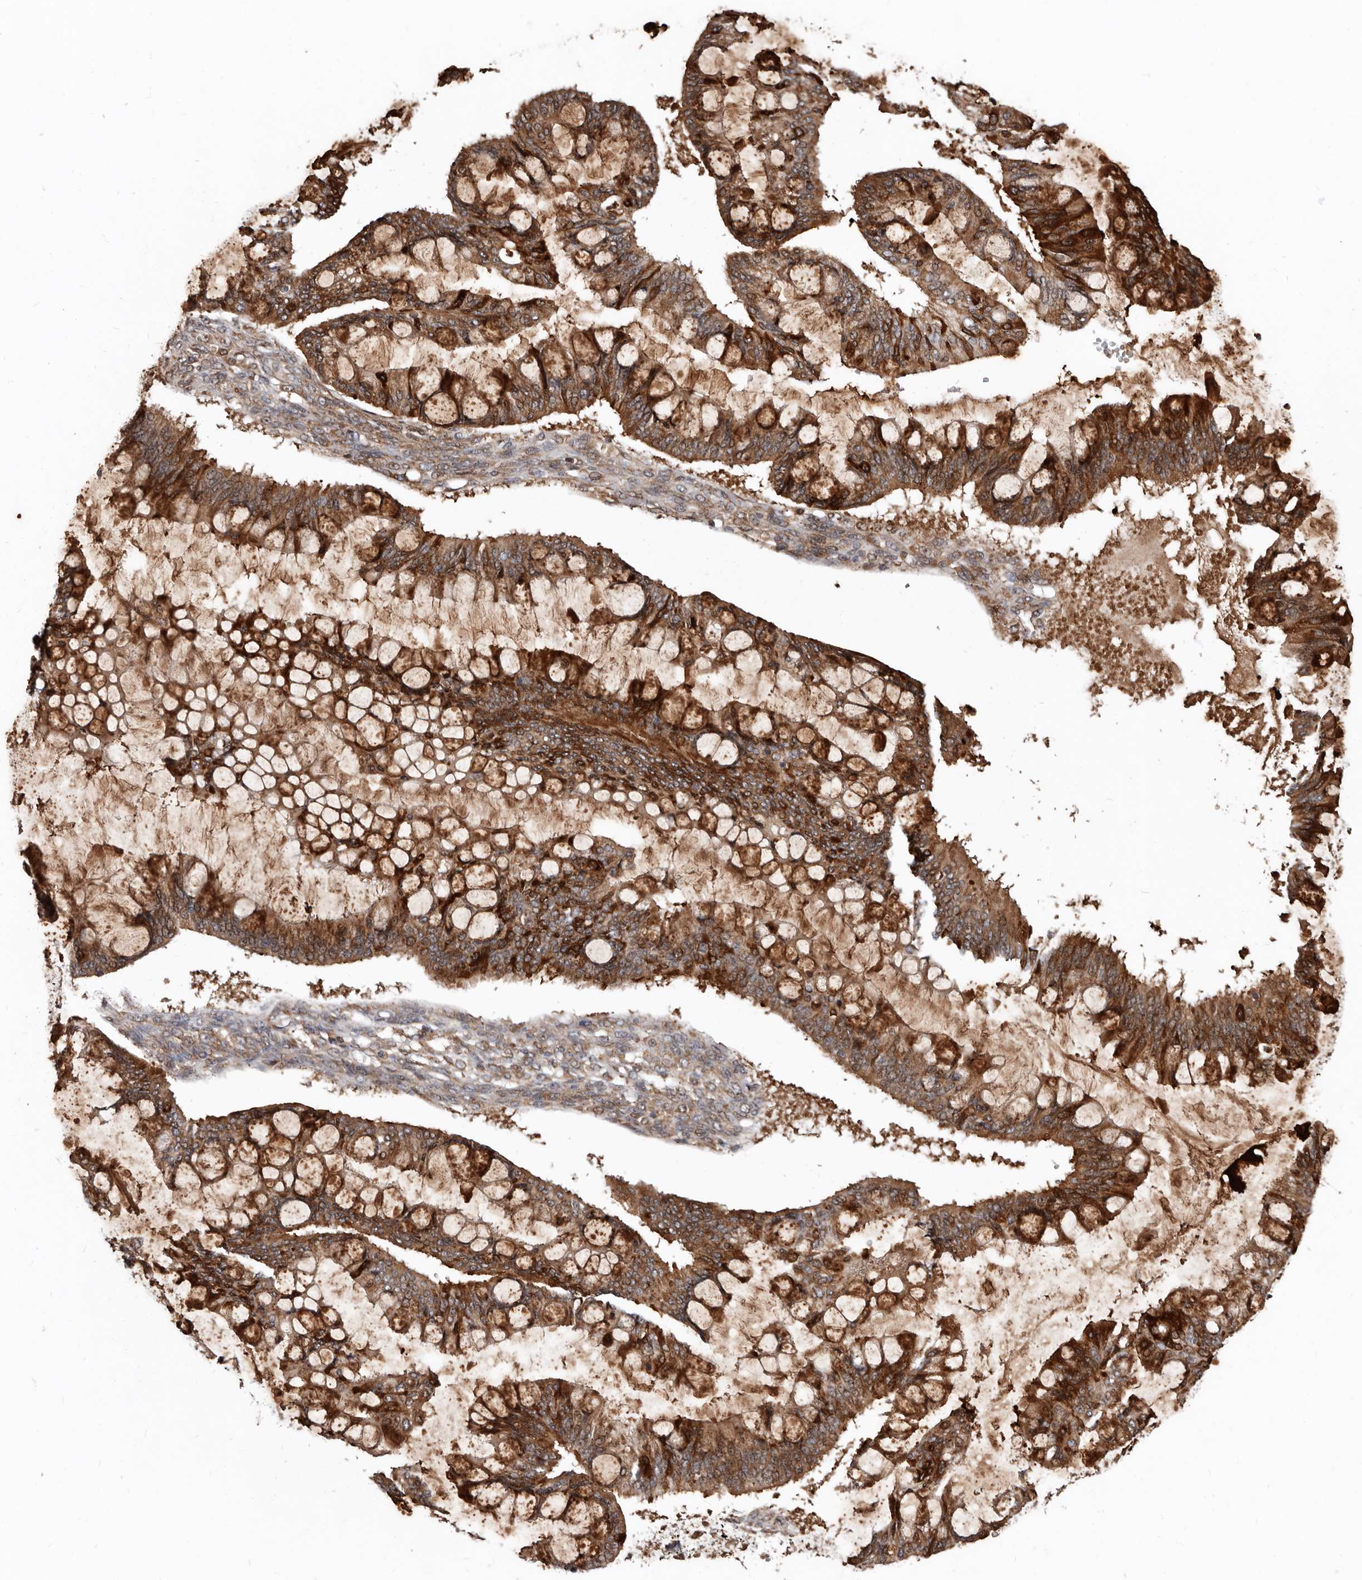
{"staining": {"intensity": "strong", "quantity": ">75%", "location": "cytoplasmic/membranous"}, "tissue": "ovarian cancer", "cell_type": "Tumor cells", "image_type": "cancer", "snomed": [{"axis": "morphology", "description": "Cystadenocarcinoma, mucinous, NOS"}, {"axis": "topography", "description": "Ovary"}], "caption": "The image reveals staining of ovarian cancer (mucinous cystadenocarcinoma), revealing strong cytoplasmic/membranous protein expression (brown color) within tumor cells. Ihc stains the protein in brown and the nuclei are stained blue.", "gene": "WEE2", "patient": {"sex": "female", "age": 73}}